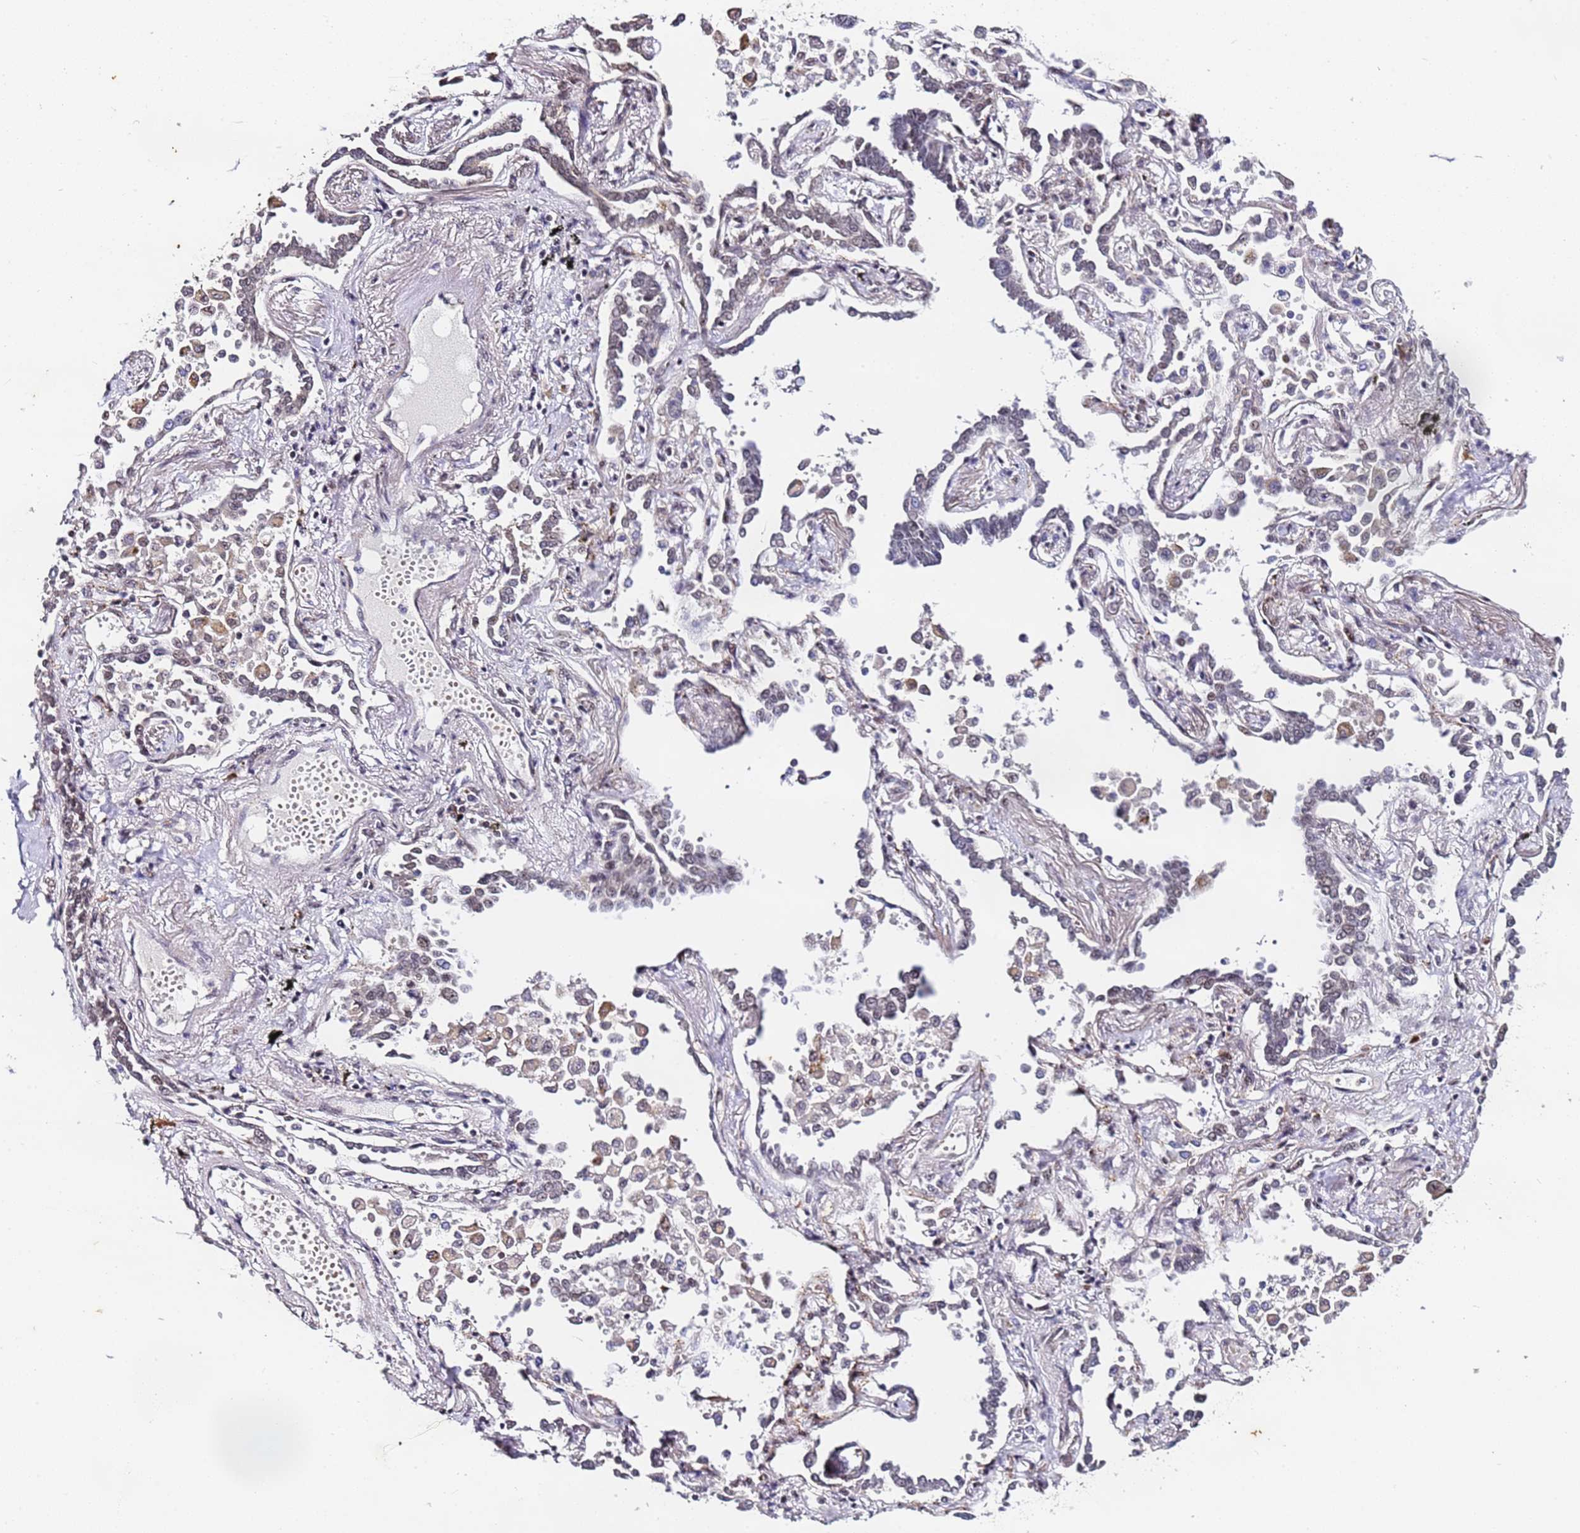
{"staining": {"intensity": "weak", "quantity": "<25%", "location": "nuclear"}, "tissue": "lung cancer", "cell_type": "Tumor cells", "image_type": "cancer", "snomed": [{"axis": "morphology", "description": "Adenocarcinoma, NOS"}, {"axis": "topography", "description": "Lung"}], "caption": "High magnification brightfield microscopy of lung cancer stained with DAB (3,3'-diaminobenzidine) (brown) and counterstained with hematoxylin (blue): tumor cells show no significant expression.", "gene": "FNBP4", "patient": {"sex": "male", "age": 67}}